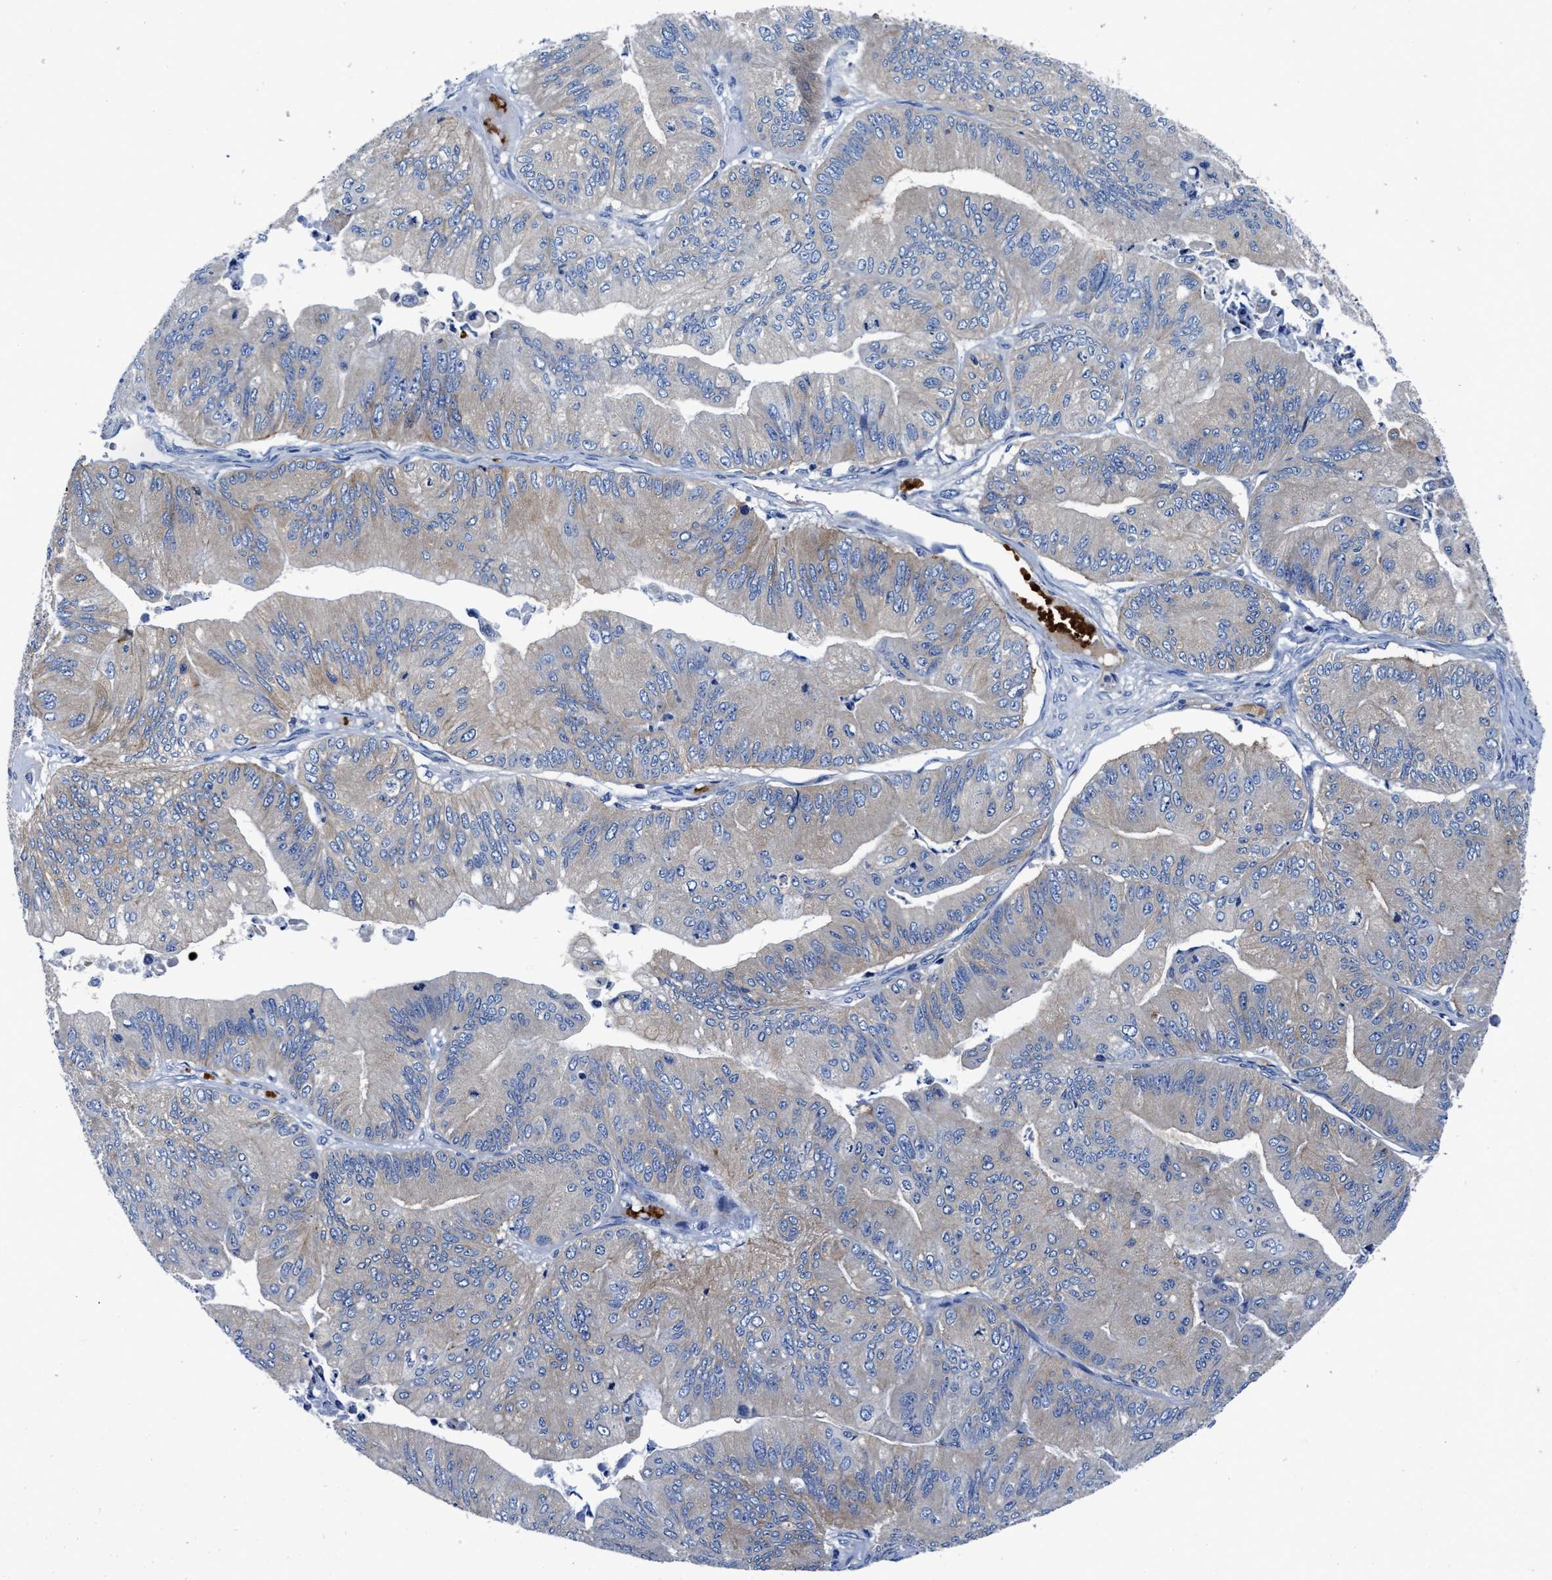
{"staining": {"intensity": "negative", "quantity": "none", "location": "none"}, "tissue": "ovarian cancer", "cell_type": "Tumor cells", "image_type": "cancer", "snomed": [{"axis": "morphology", "description": "Cystadenocarcinoma, mucinous, NOS"}, {"axis": "topography", "description": "Ovary"}], "caption": "Immunohistochemical staining of human ovarian cancer (mucinous cystadenocarcinoma) shows no significant positivity in tumor cells.", "gene": "PHLPP1", "patient": {"sex": "female", "age": 61}}